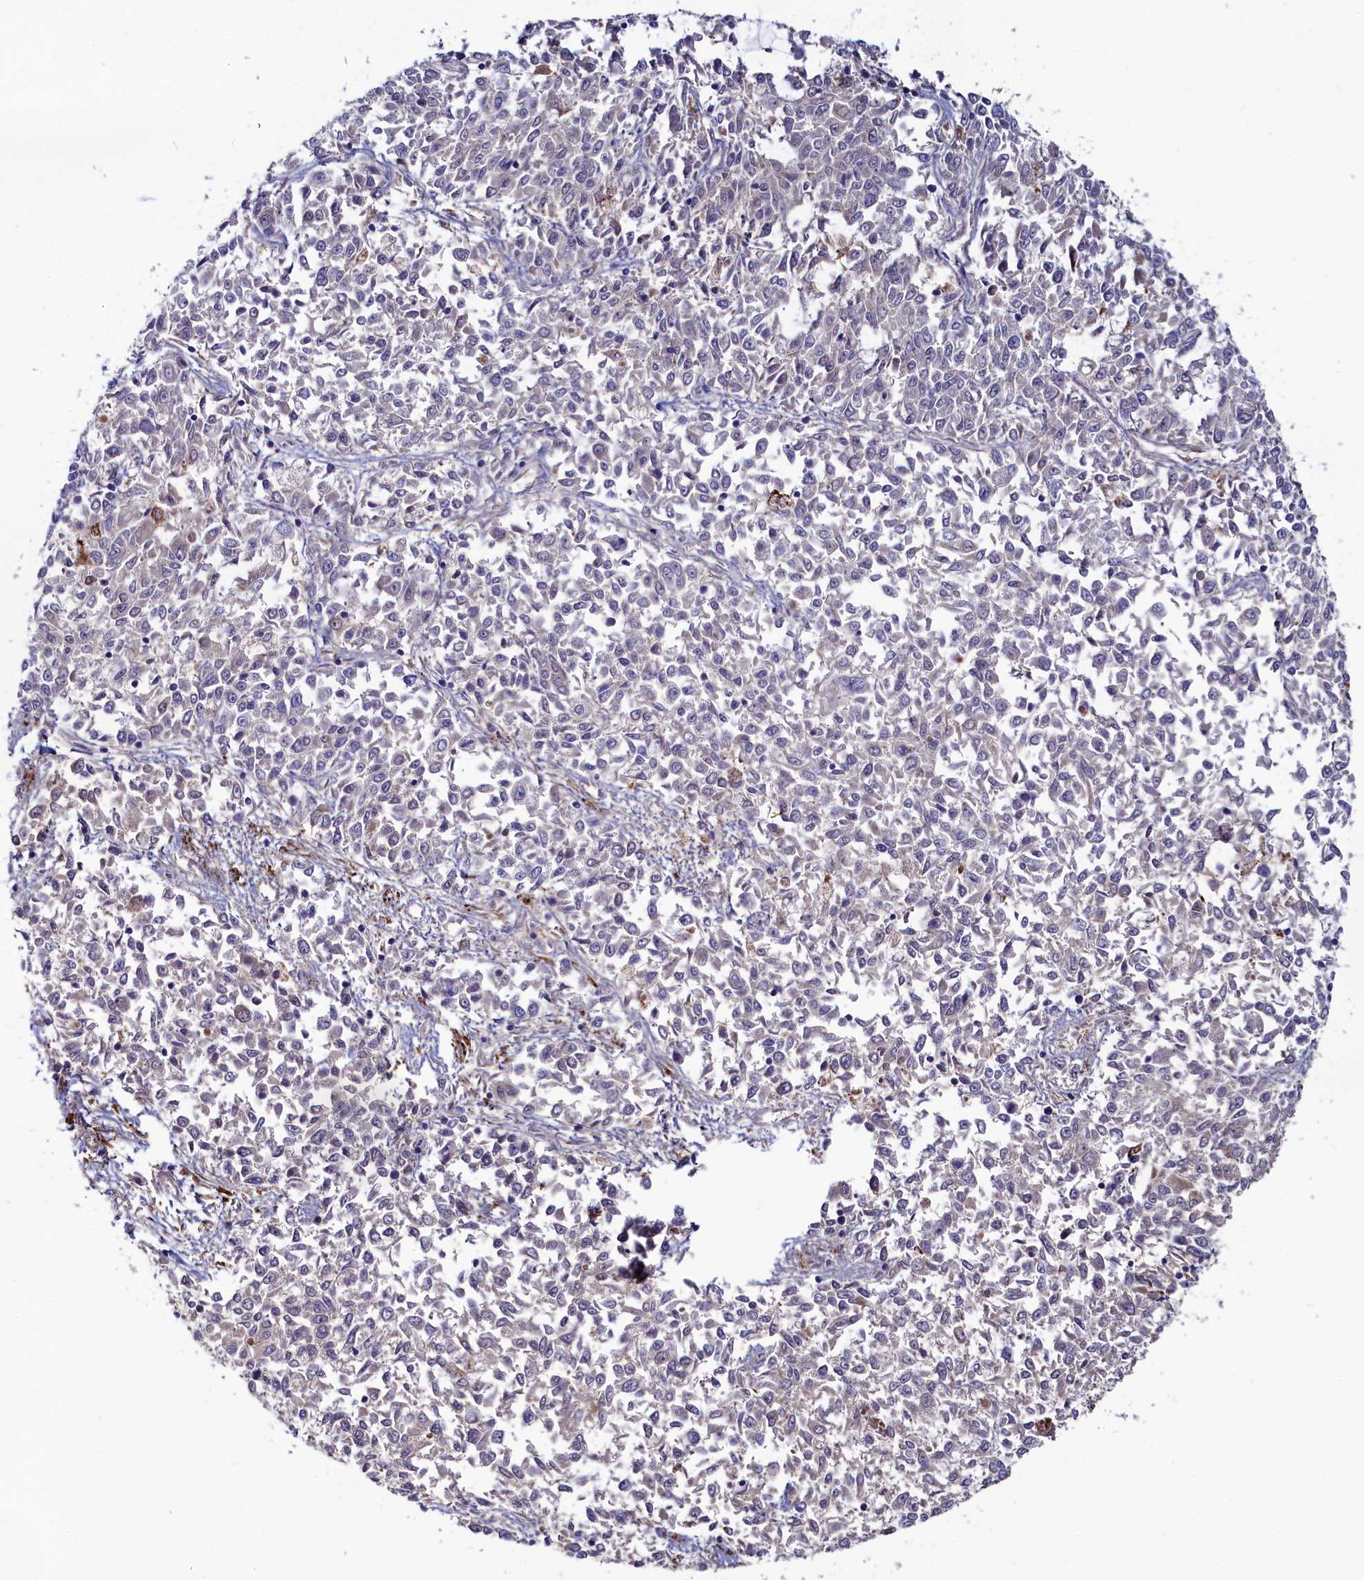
{"staining": {"intensity": "negative", "quantity": "none", "location": "none"}, "tissue": "endometrial cancer", "cell_type": "Tumor cells", "image_type": "cancer", "snomed": [{"axis": "morphology", "description": "Adenocarcinoma, NOS"}, {"axis": "topography", "description": "Endometrium"}], "caption": "Immunohistochemistry image of neoplastic tissue: adenocarcinoma (endometrial) stained with DAB exhibits no significant protein positivity in tumor cells. Nuclei are stained in blue.", "gene": "ASTE1", "patient": {"sex": "female", "age": 50}}